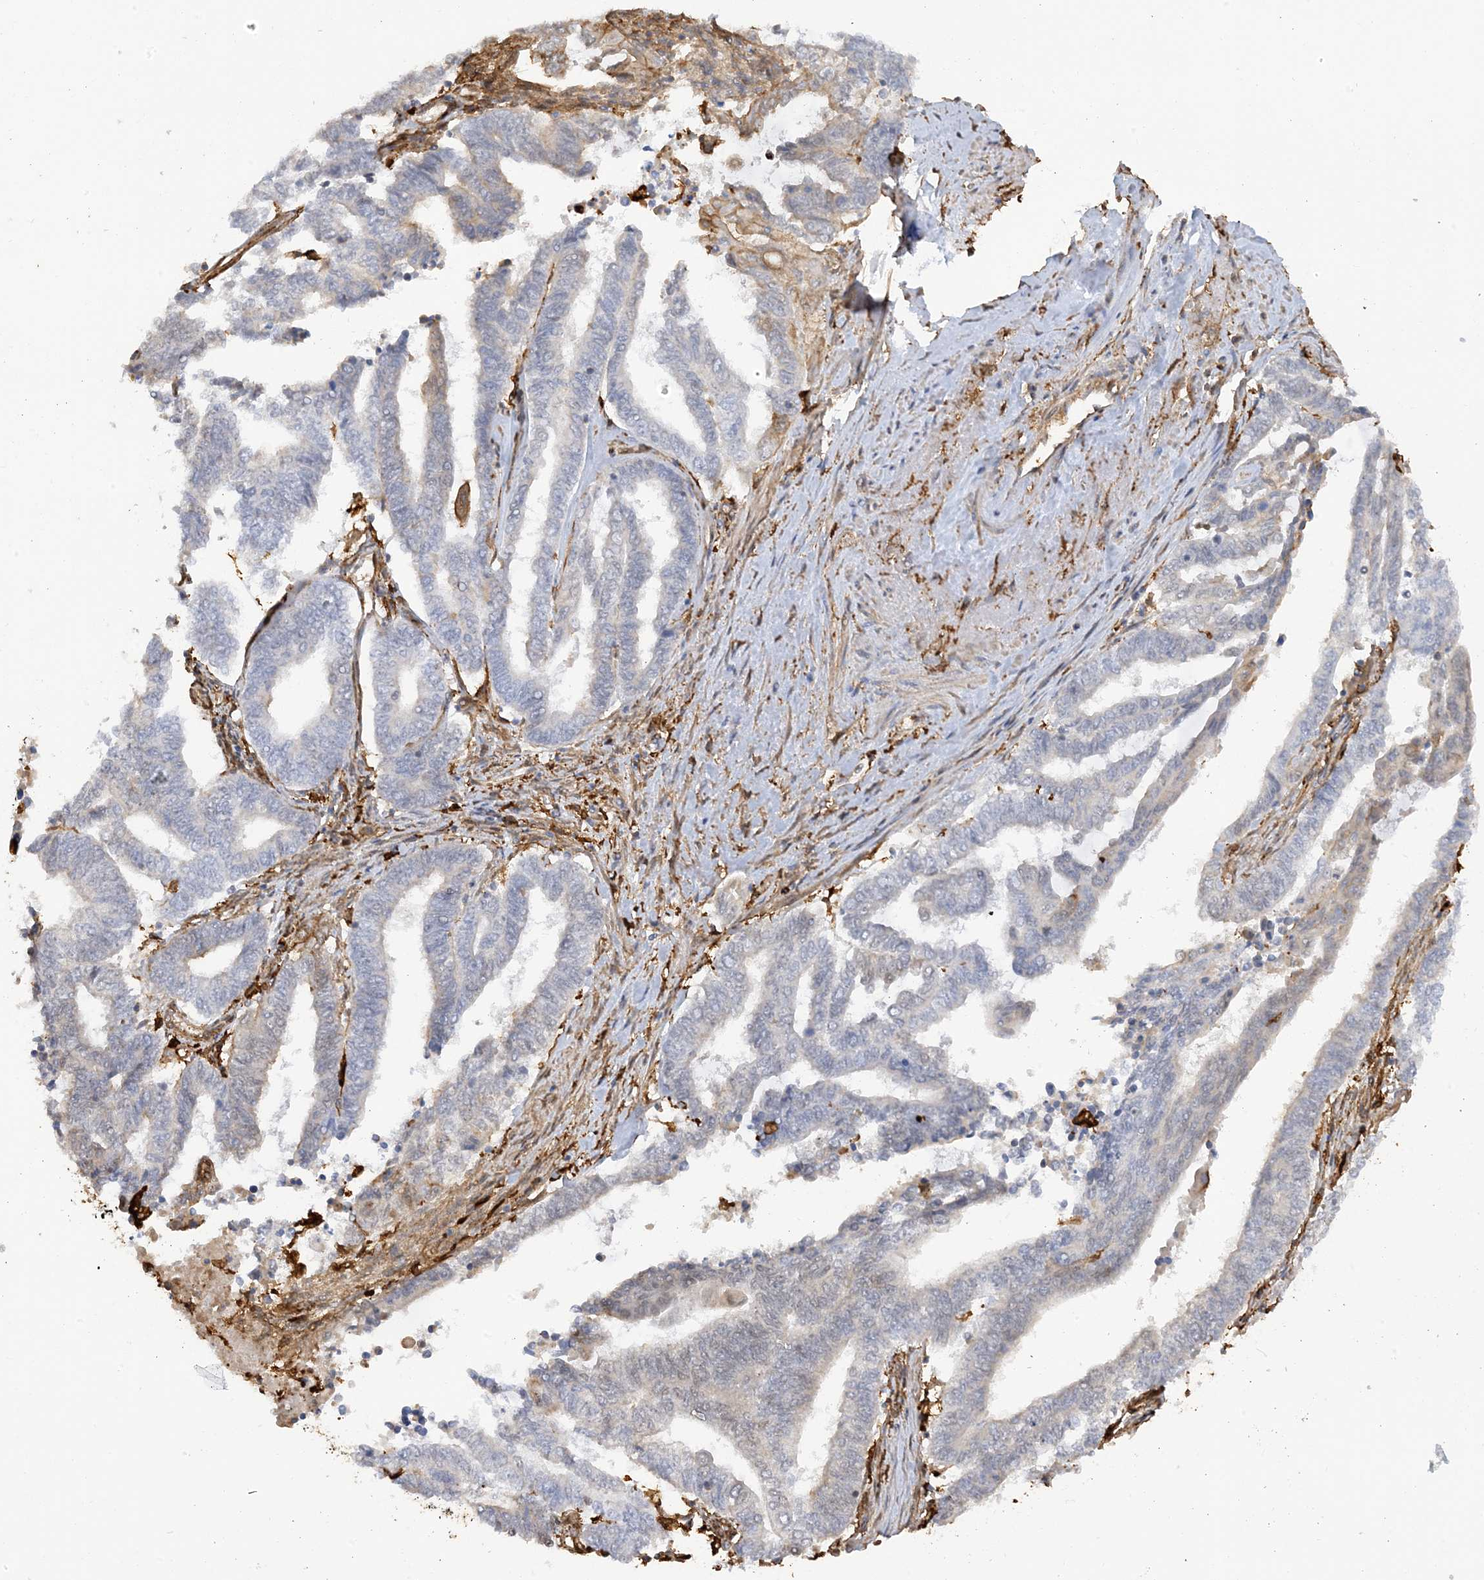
{"staining": {"intensity": "negative", "quantity": "none", "location": "none"}, "tissue": "endometrial cancer", "cell_type": "Tumor cells", "image_type": "cancer", "snomed": [{"axis": "morphology", "description": "Adenocarcinoma, NOS"}, {"axis": "topography", "description": "Uterus"}, {"axis": "topography", "description": "Endometrium"}], "caption": "Immunohistochemistry histopathology image of human endometrial cancer stained for a protein (brown), which demonstrates no expression in tumor cells.", "gene": "PHACTR2", "patient": {"sex": "female", "age": 70}}